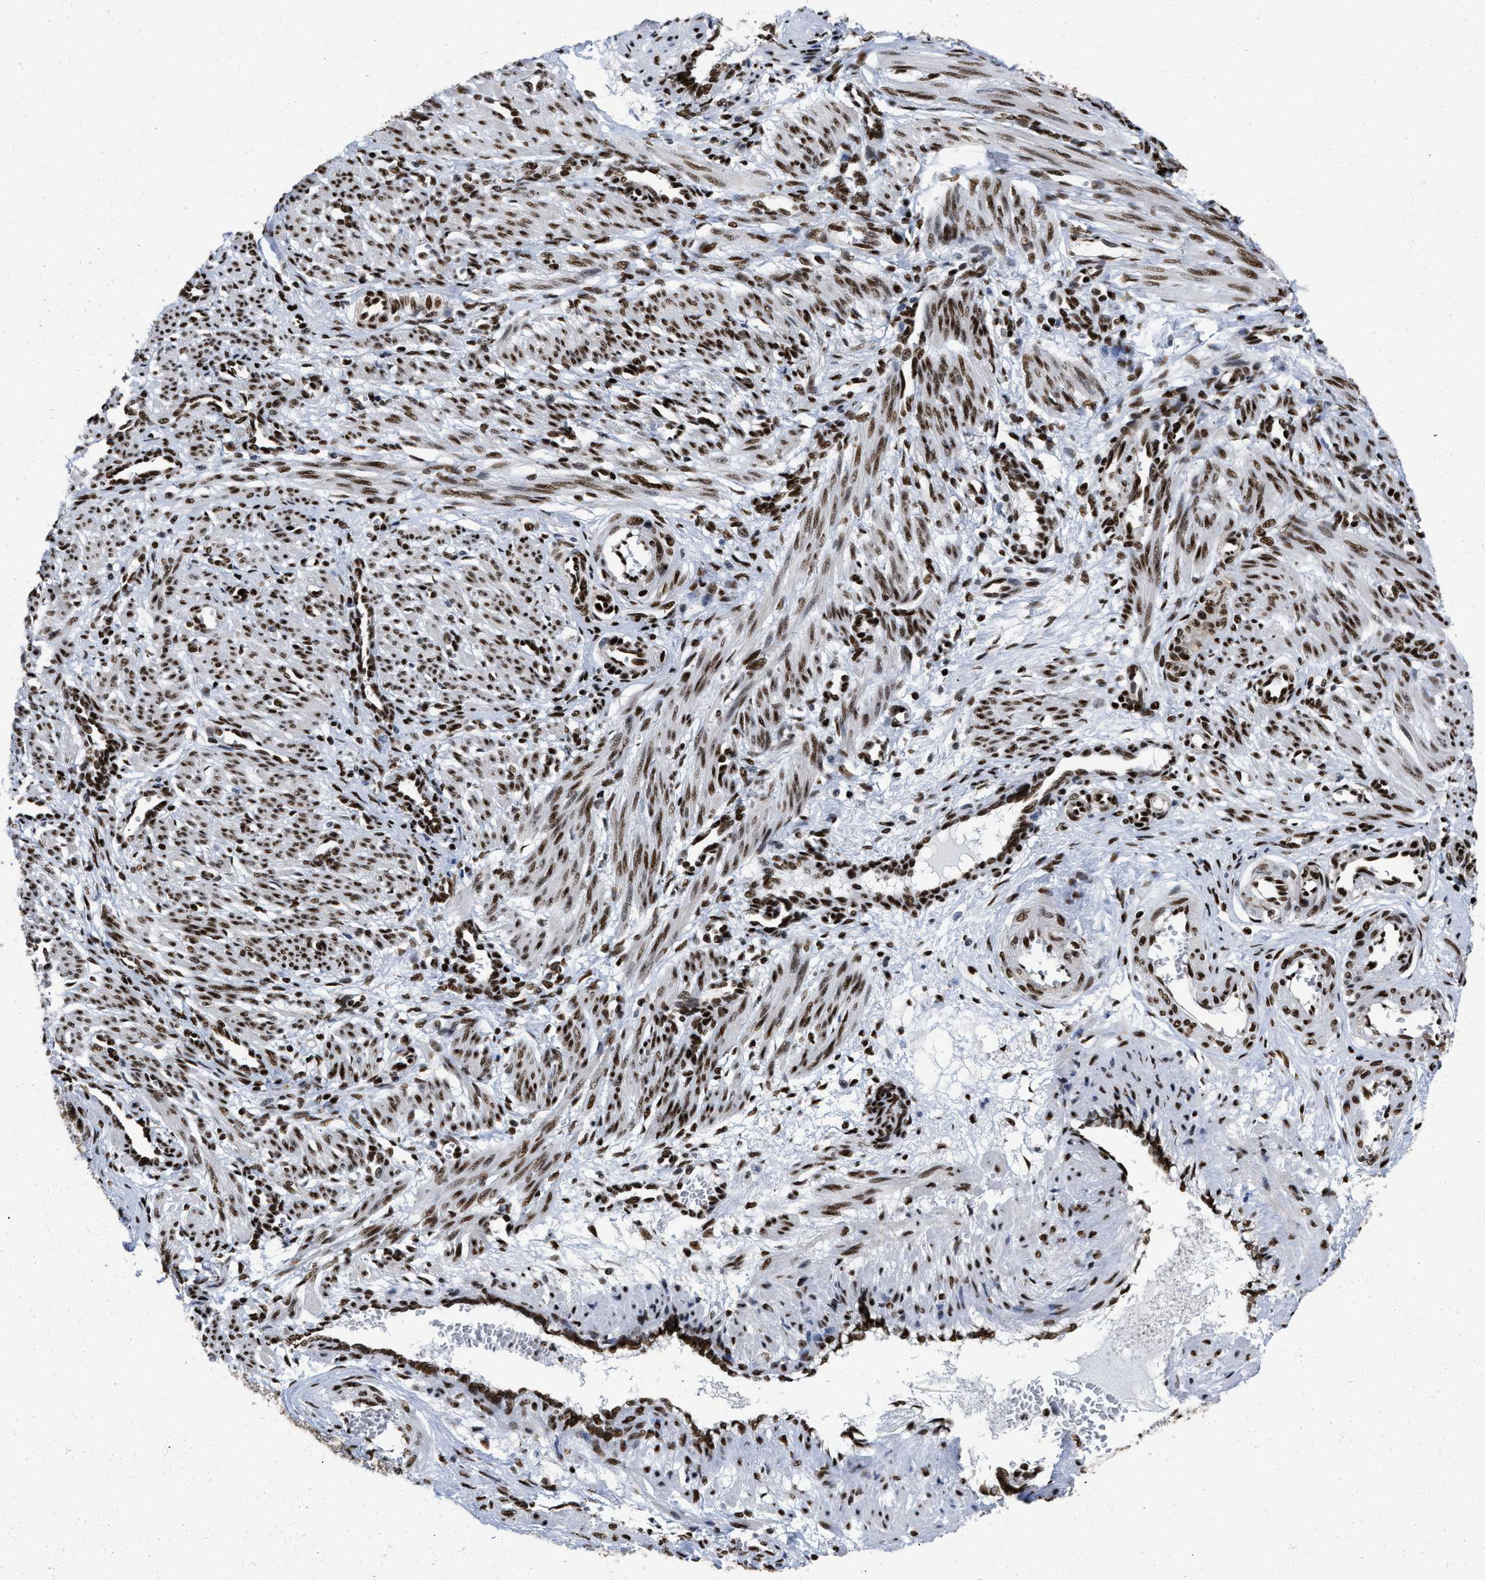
{"staining": {"intensity": "strong", "quantity": ">75%", "location": "nuclear"}, "tissue": "smooth muscle", "cell_type": "Smooth muscle cells", "image_type": "normal", "snomed": [{"axis": "morphology", "description": "Normal tissue, NOS"}, {"axis": "topography", "description": "Endometrium"}], "caption": "IHC of unremarkable smooth muscle shows high levels of strong nuclear expression in about >75% of smooth muscle cells. The staining is performed using DAB (3,3'-diaminobenzidine) brown chromogen to label protein expression. The nuclei are counter-stained blue using hematoxylin.", "gene": "CREB1", "patient": {"sex": "female", "age": 33}}